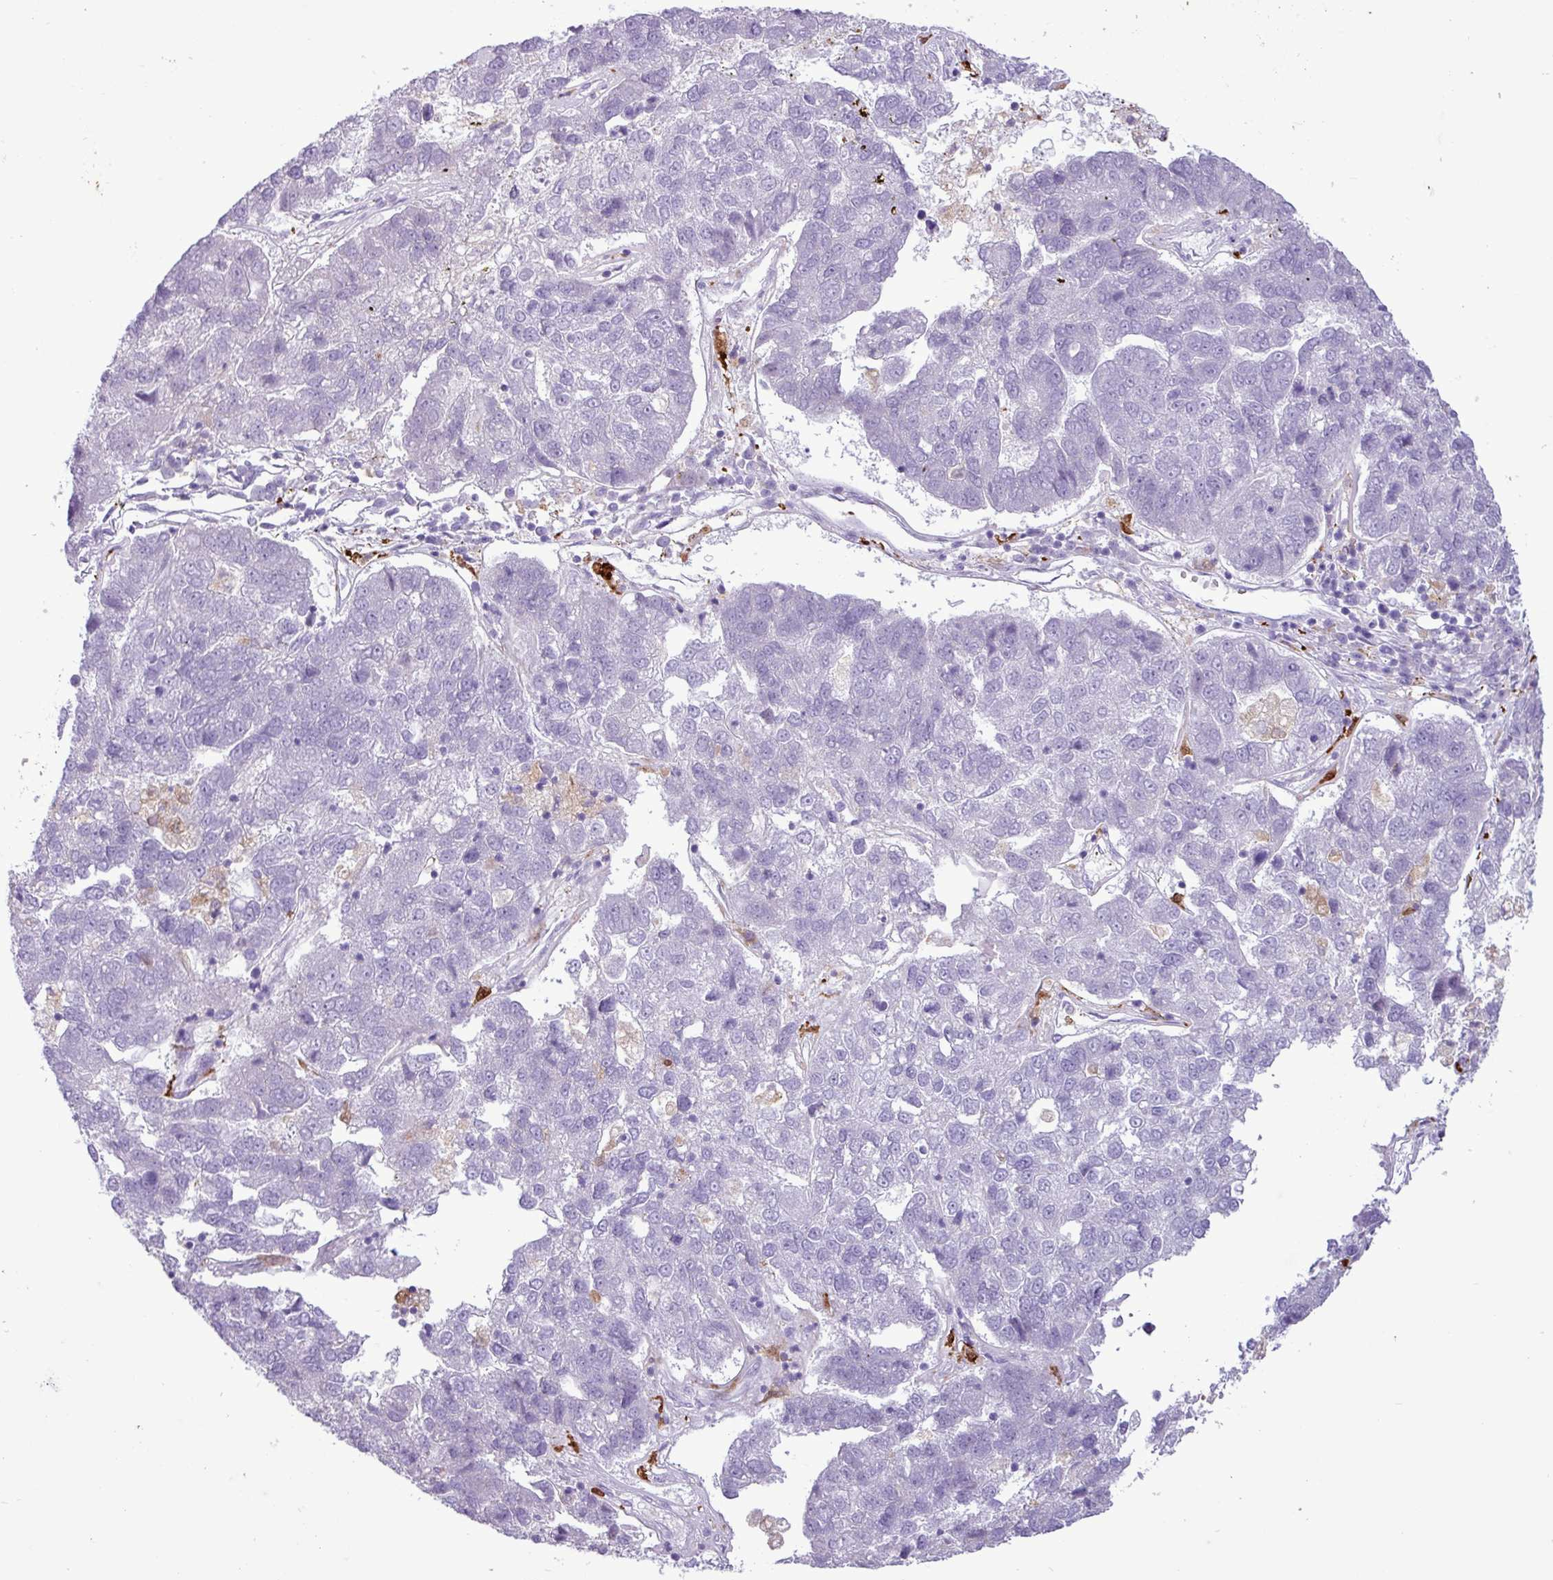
{"staining": {"intensity": "negative", "quantity": "none", "location": "none"}, "tissue": "pancreatic cancer", "cell_type": "Tumor cells", "image_type": "cancer", "snomed": [{"axis": "morphology", "description": "Adenocarcinoma, NOS"}, {"axis": "topography", "description": "Pancreas"}], "caption": "The immunohistochemistry (IHC) histopathology image has no significant staining in tumor cells of pancreatic adenocarcinoma tissue.", "gene": "TMEM200C", "patient": {"sex": "female", "age": 61}}